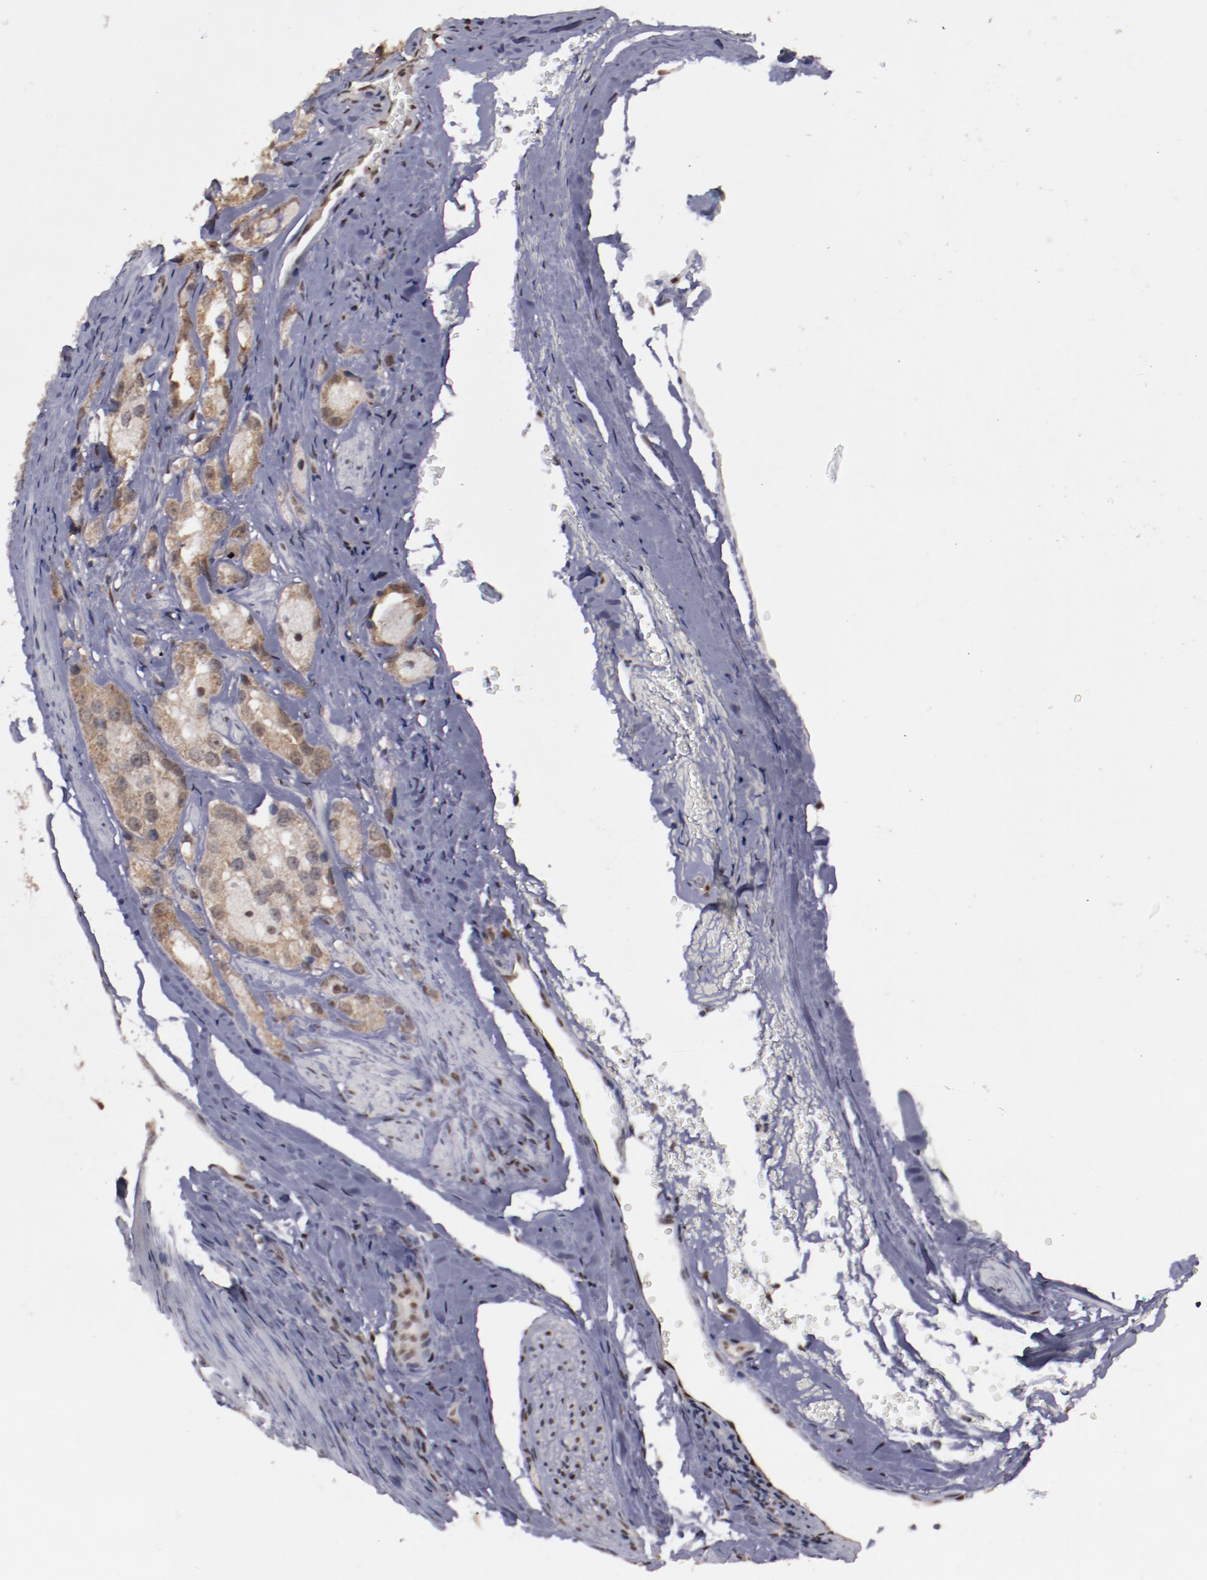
{"staining": {"intensity": "weak", "quantity": "25%-75%", "location": "cytoplasmic/membranous"}, "tissue": "prostate cancer", "cell_type": "Tumor cells", "image_type": "cancer", "snomed": [{"axis": "morphology", "description": "Adenocarcinoma, High grade"}, {"axis": "topography", "description": "Prostate"}], "caption": "The immunohistochemical stain shows weak cytoplasmic/membranous positivity in tumor cells of prostate cancer tissue.", "gene": "ARNT", "patient": {"sex": "male", "age": 63}}